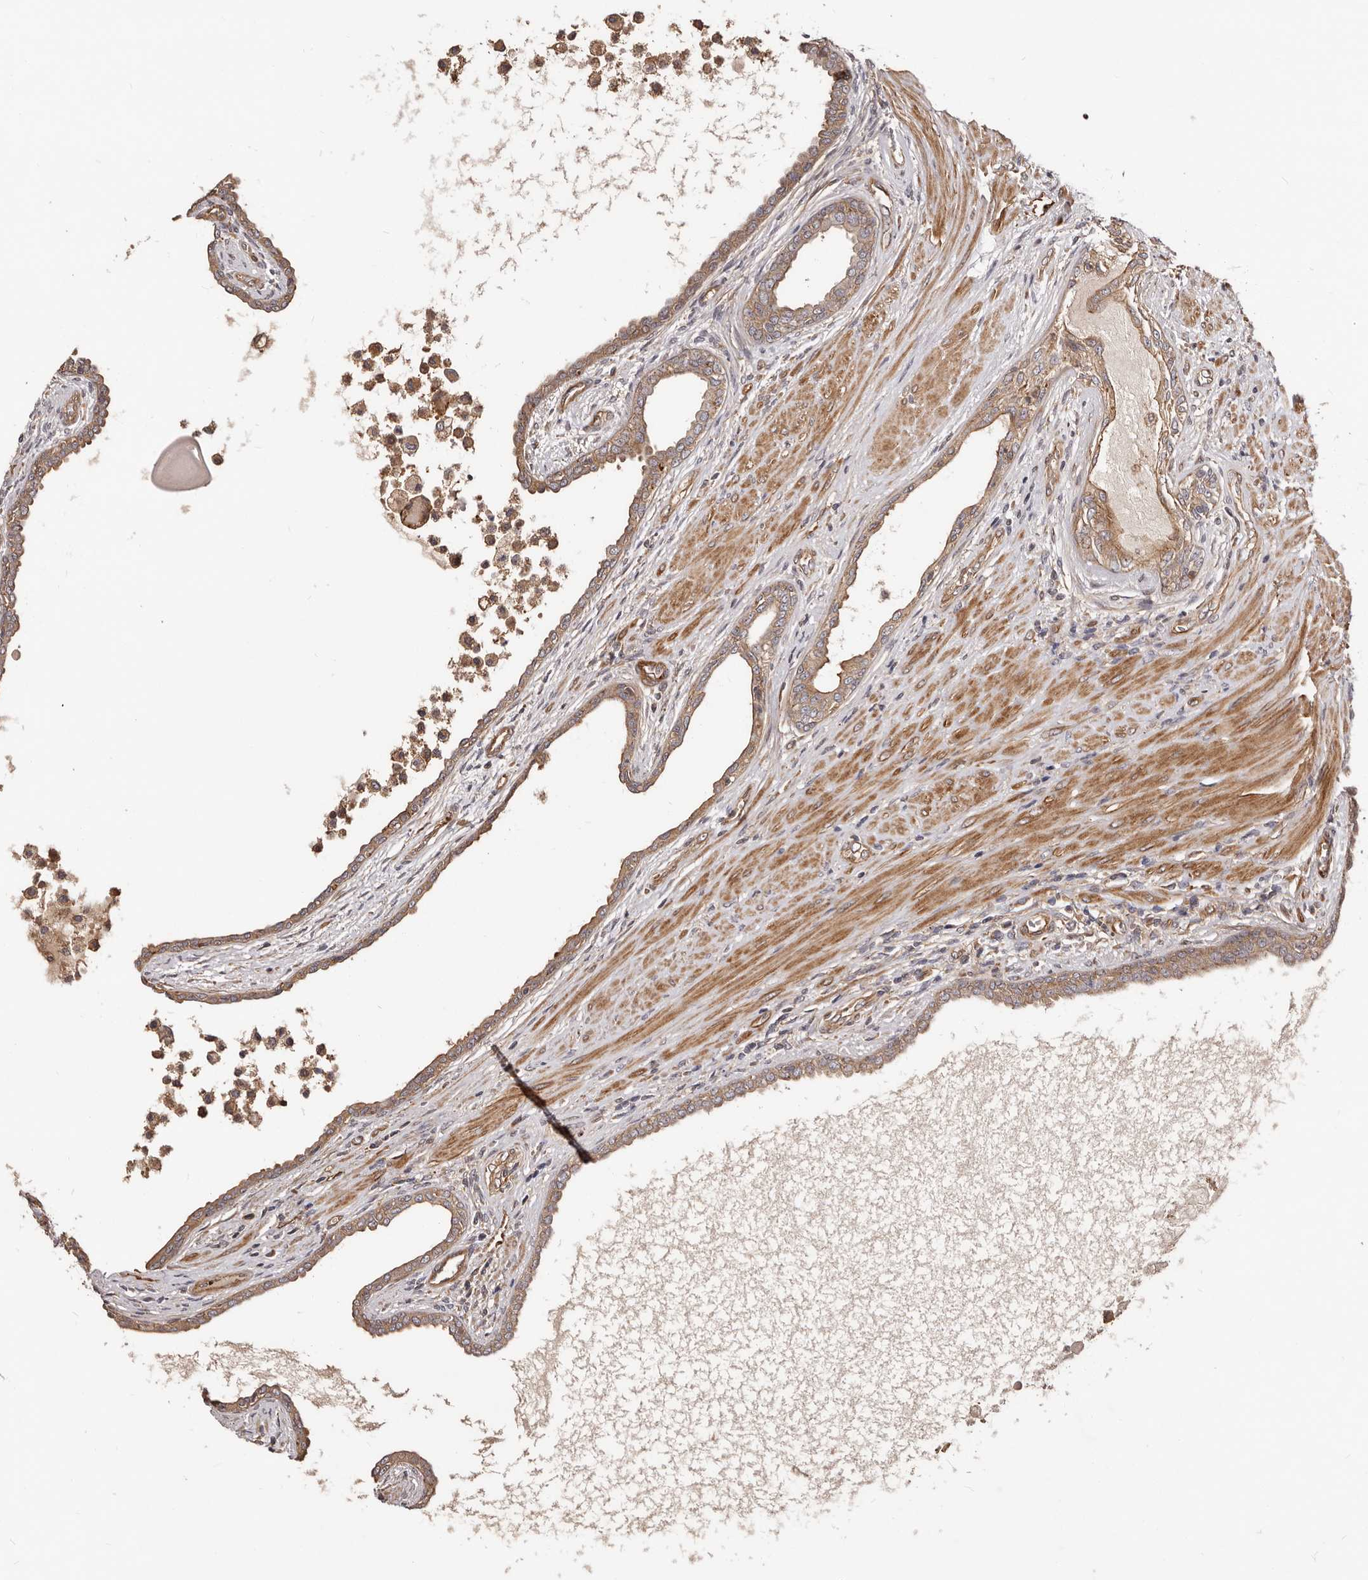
{"staining": {"intensity": "moderate", "quantity": ">75%", "location": "cytoplasmic/membranous"}, "tissue": "prostate cancer", "cell_type": "Tumor cells", "image_type": "cancer", "snomed": [{"axis": "morphology", "description": "Normal tissue, NOS"}, {"axis": "morphology", "description": "Adenocarcinoma, Low grade"}, {"axis": "topography", "description": "Prostate"}, {"axis": "topography", "description": "Peripheral nerve tissue"}], "caption": "Protein staining of prostate adenocarcinoma (low-grade) tissue demonstrates moderate cytoplasmic/membranous staining in approximately >75% of tumor cells. (brown staining indicates protein expression, while blue staining denotes nuclei).", "gene": "GTPBP1", "patient": {"sex": "male", "age": 71}}